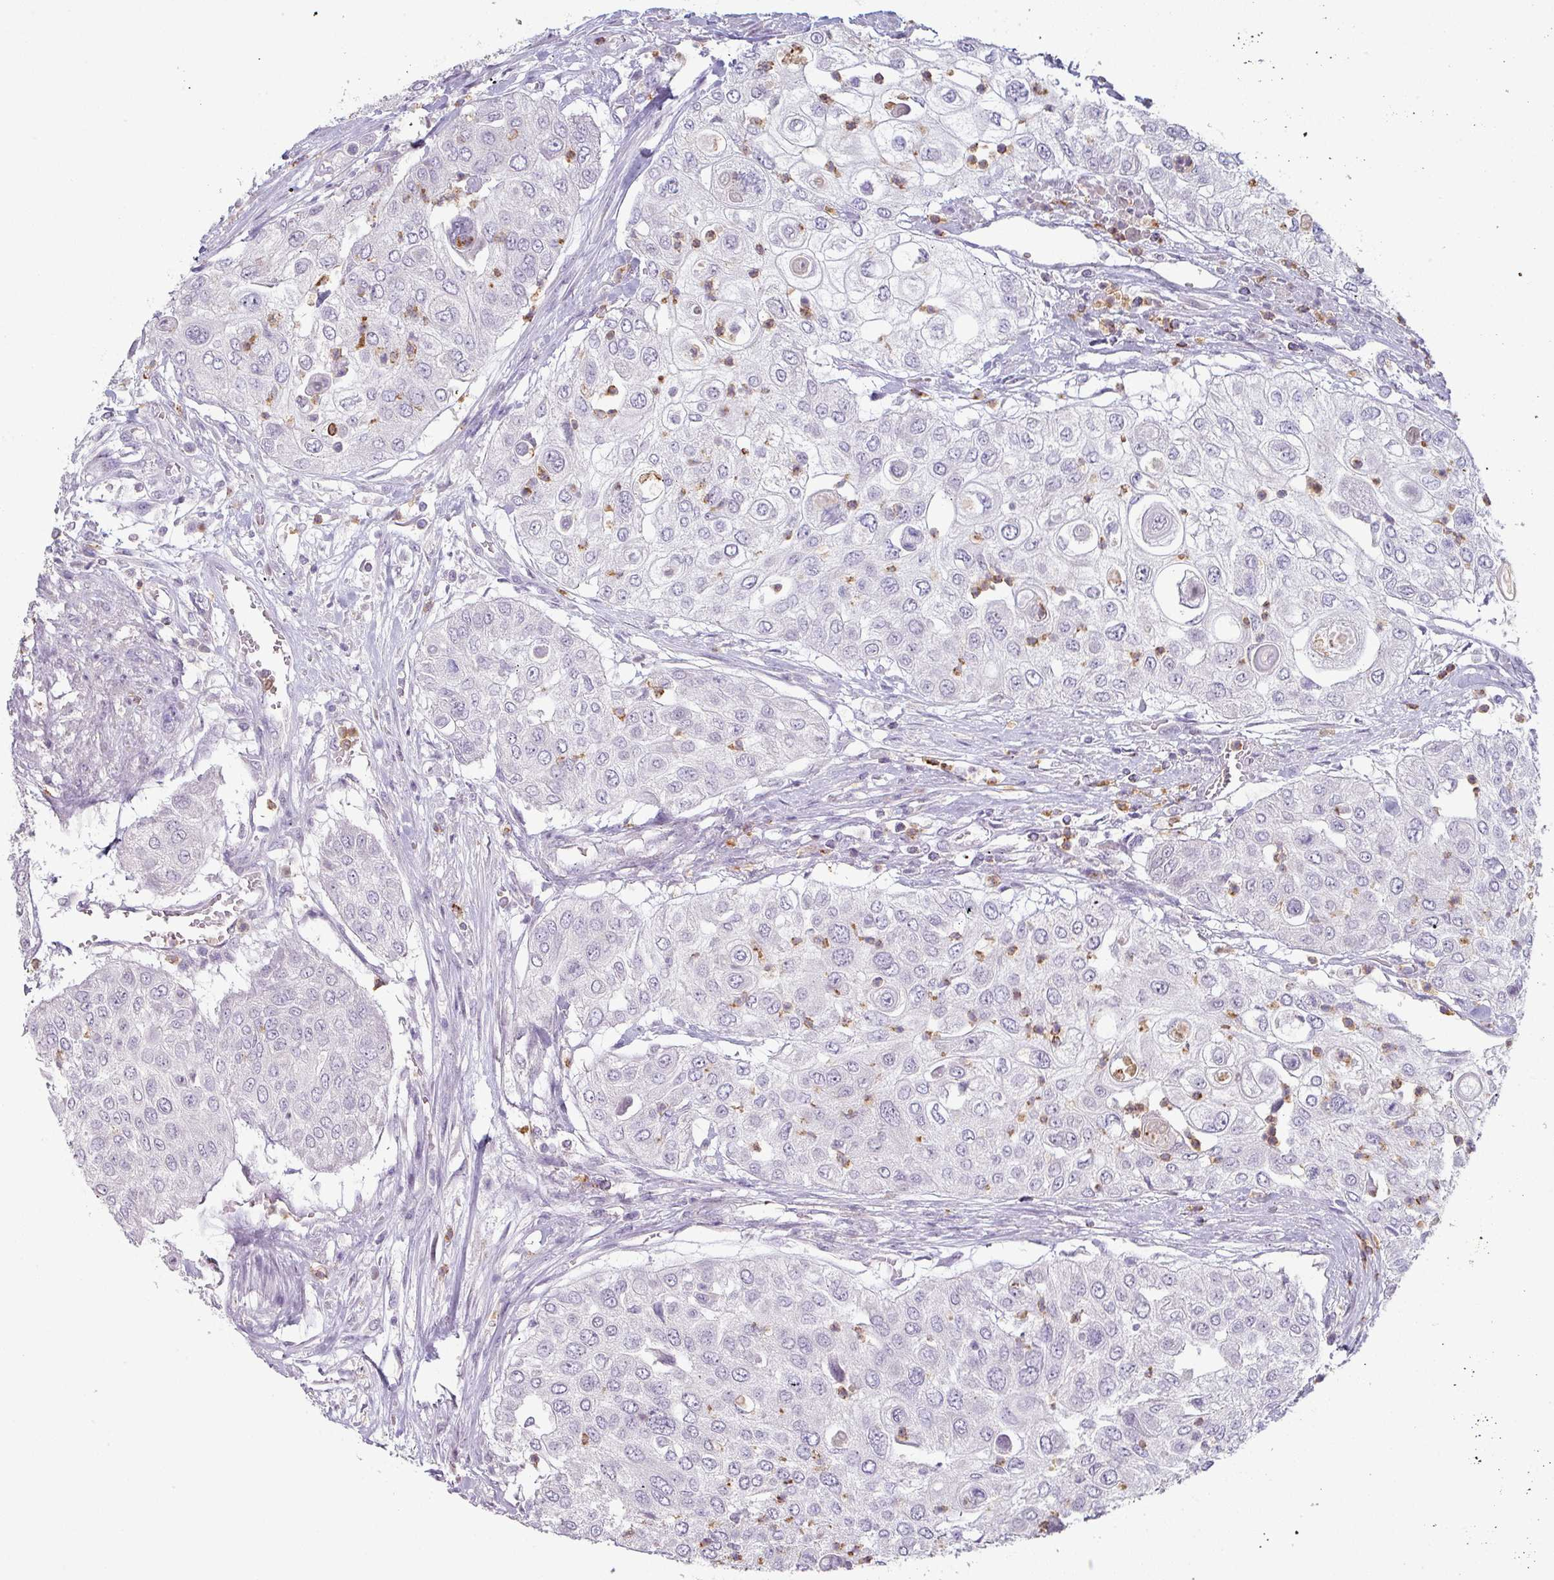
{"staining": {"intensity": "negative", "quantity": "none", "location": "none"}, "tissue": "urothelial cancer", "cell_type": "Tumor cells", "image_type": "cancer", "snomed": [{"axis": "morphology", "description": "Urothelial carcinoma, High grade"}, {"axis": "topography", "description": "Urinary bladder"}], "caption": "Tumor cells are negative for protein expression in human high-grade urothelial carcinoma. (DAB immunohistochemistry (IHC), high magnification).", "gene": "MAGEC3", "patient": {"sex": "female", "age": 79}}